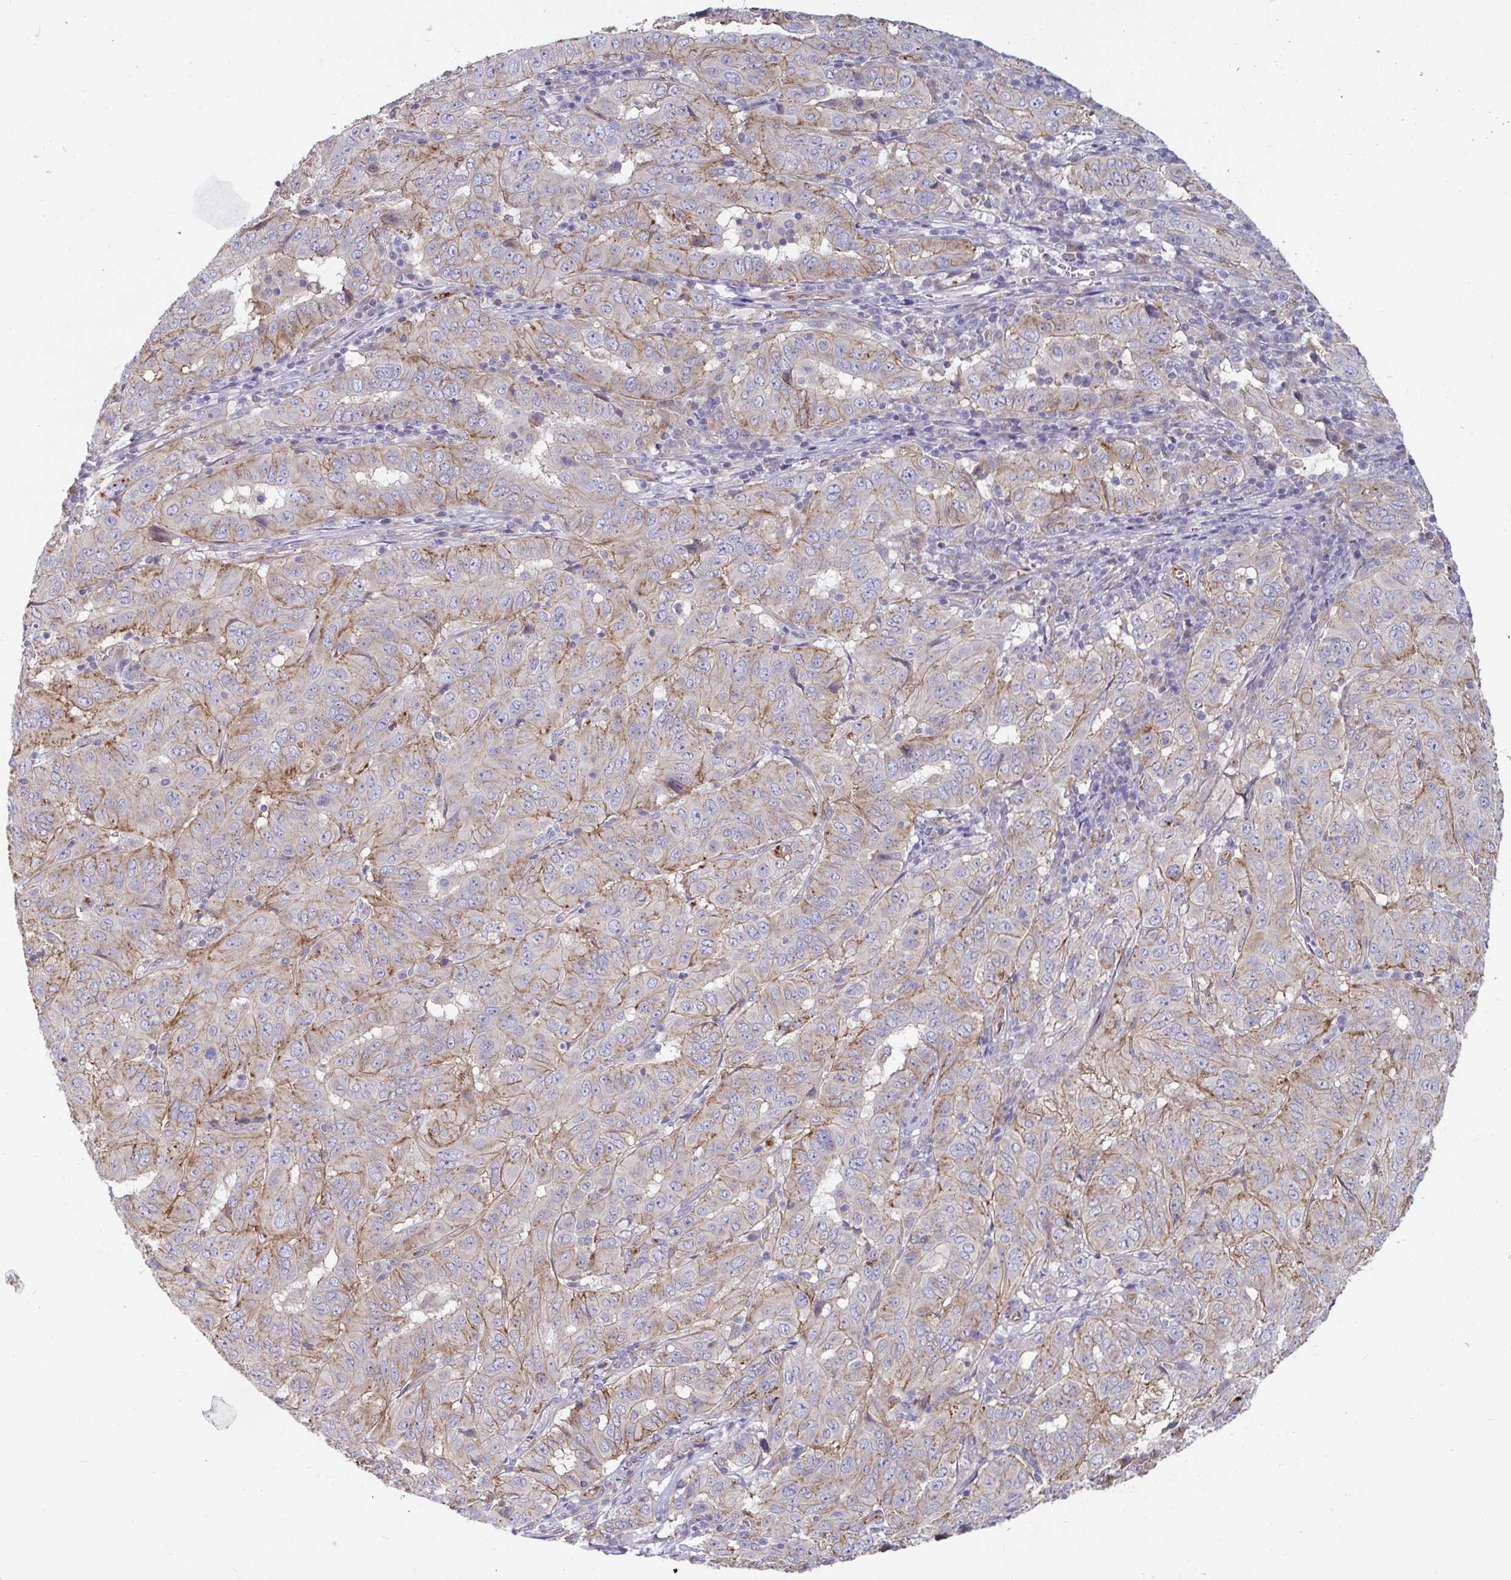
{"staining": {"intensity": "weak", "quantity": "25%-75%", "location": "cytoplasmic/membranous"}, "tissue": "pancreatic cancer", "cell_type": "Tumor cells", "image_type": "cancer", "snomed": [{"axis": "morphology", "description": "Adenocarcinoma, NOS"}, {"axis": "topography", "description": "Pancreas"}], "caption": "The immunohistochemical stain shows weak cytoplasmic/membranous staining in tumor cells of adenocarcinoma (pancreatic) tissue.", "gene": "SLC9A6", "patient": {"sex": "male", "age": 63}}